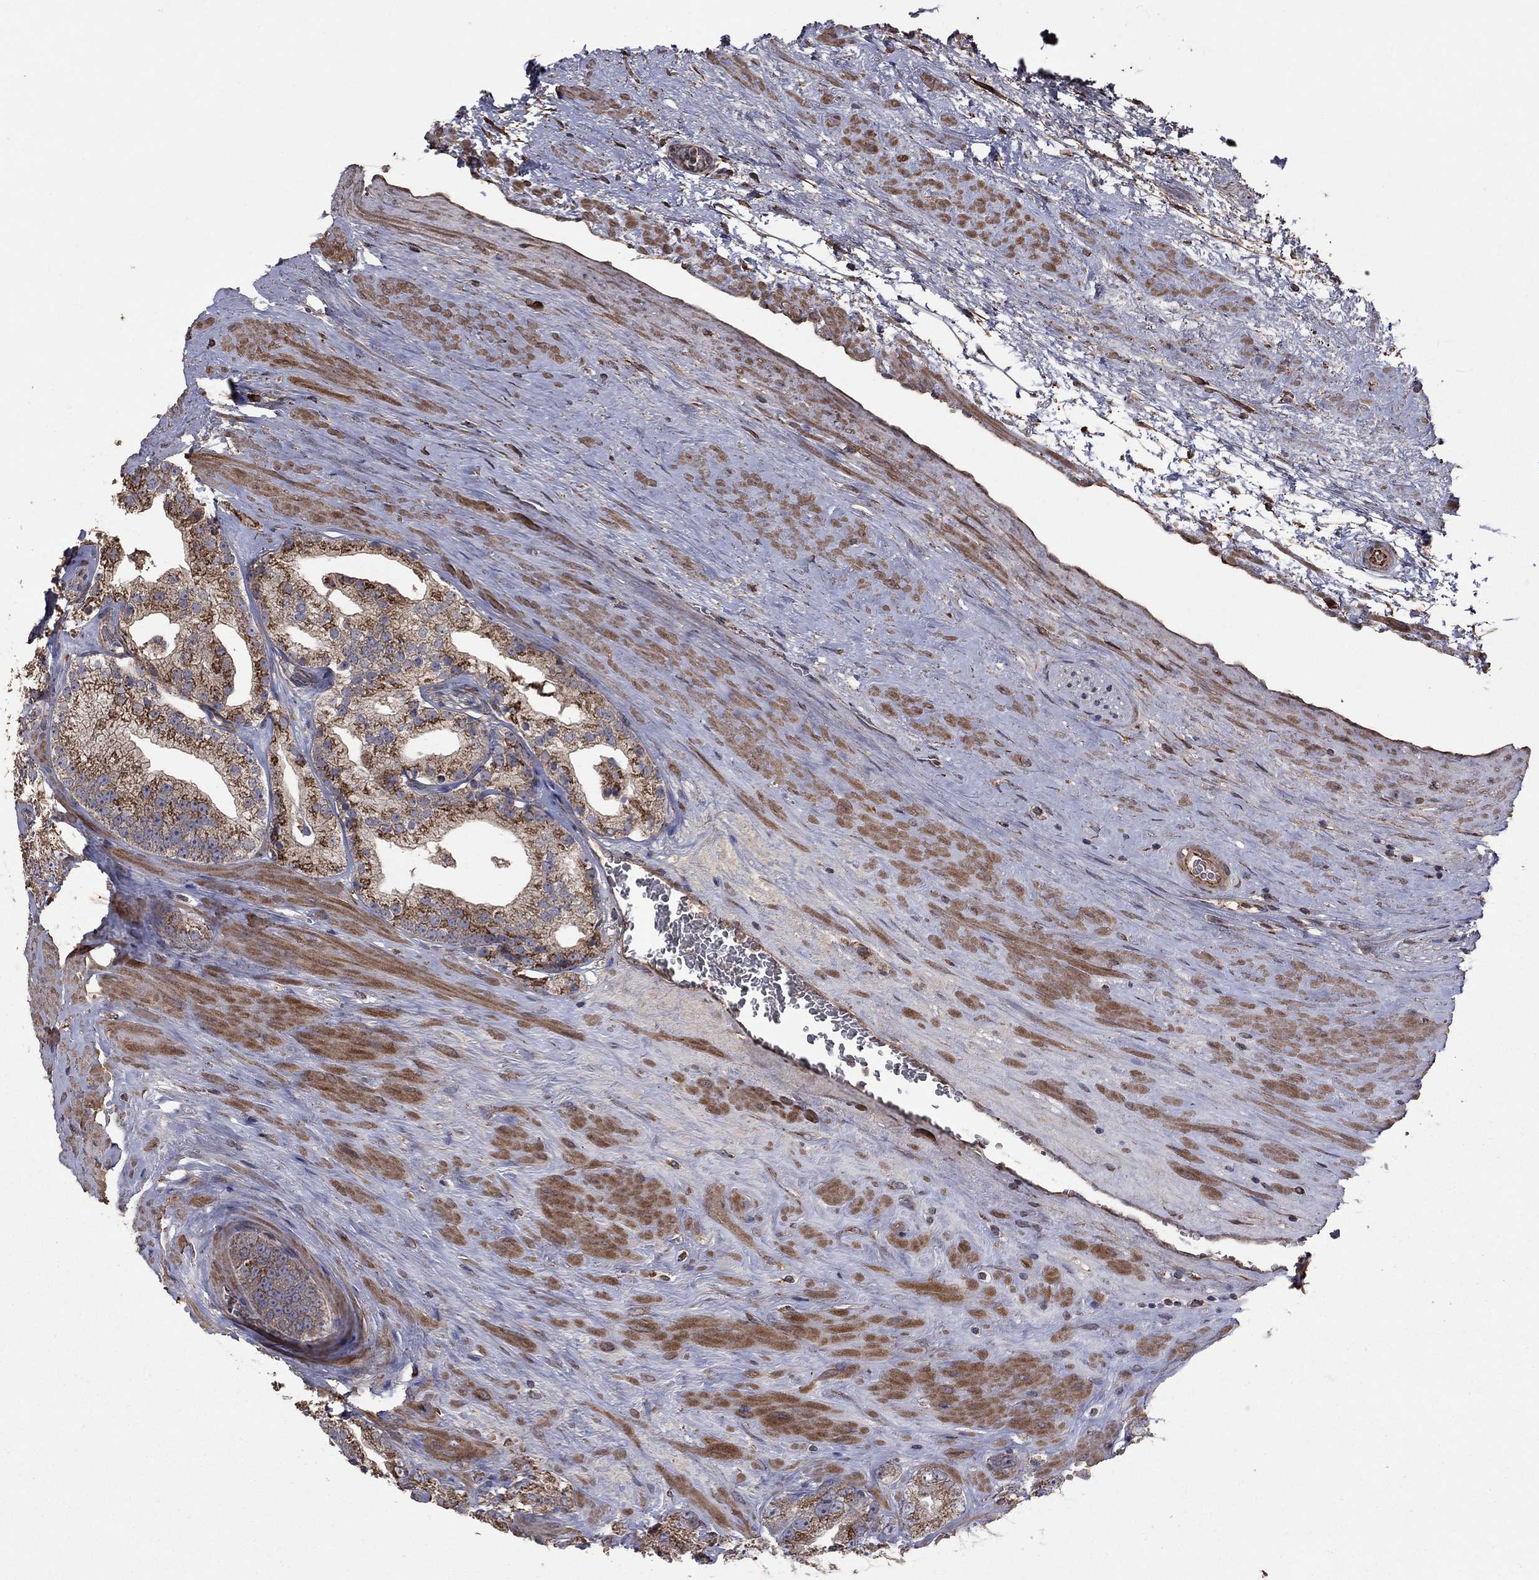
{"staining": {"intensity": "strong", "quantity": "25%-75%", "location": "cytoplasmic/membranous"}, "tissue": "prostate cancer", "cell_type": "Tumor cells", "image_type": "cancer", "snomed": [{"axis": "morphology", "description": "Adenocarcinoma, NOS"}, {"axis": "topography", "description": "Prostate and seminal vesicle, NOS"}], "caption": "Immunohistochemical staining of human adenocarcinoma (prostate) reveals high levels of strong cytoplasmic/membranous protein expression in approximately 25%-75% of tumor cells.", "gene": "FLT4", "patient": {"sex": "male", "age": 62}}